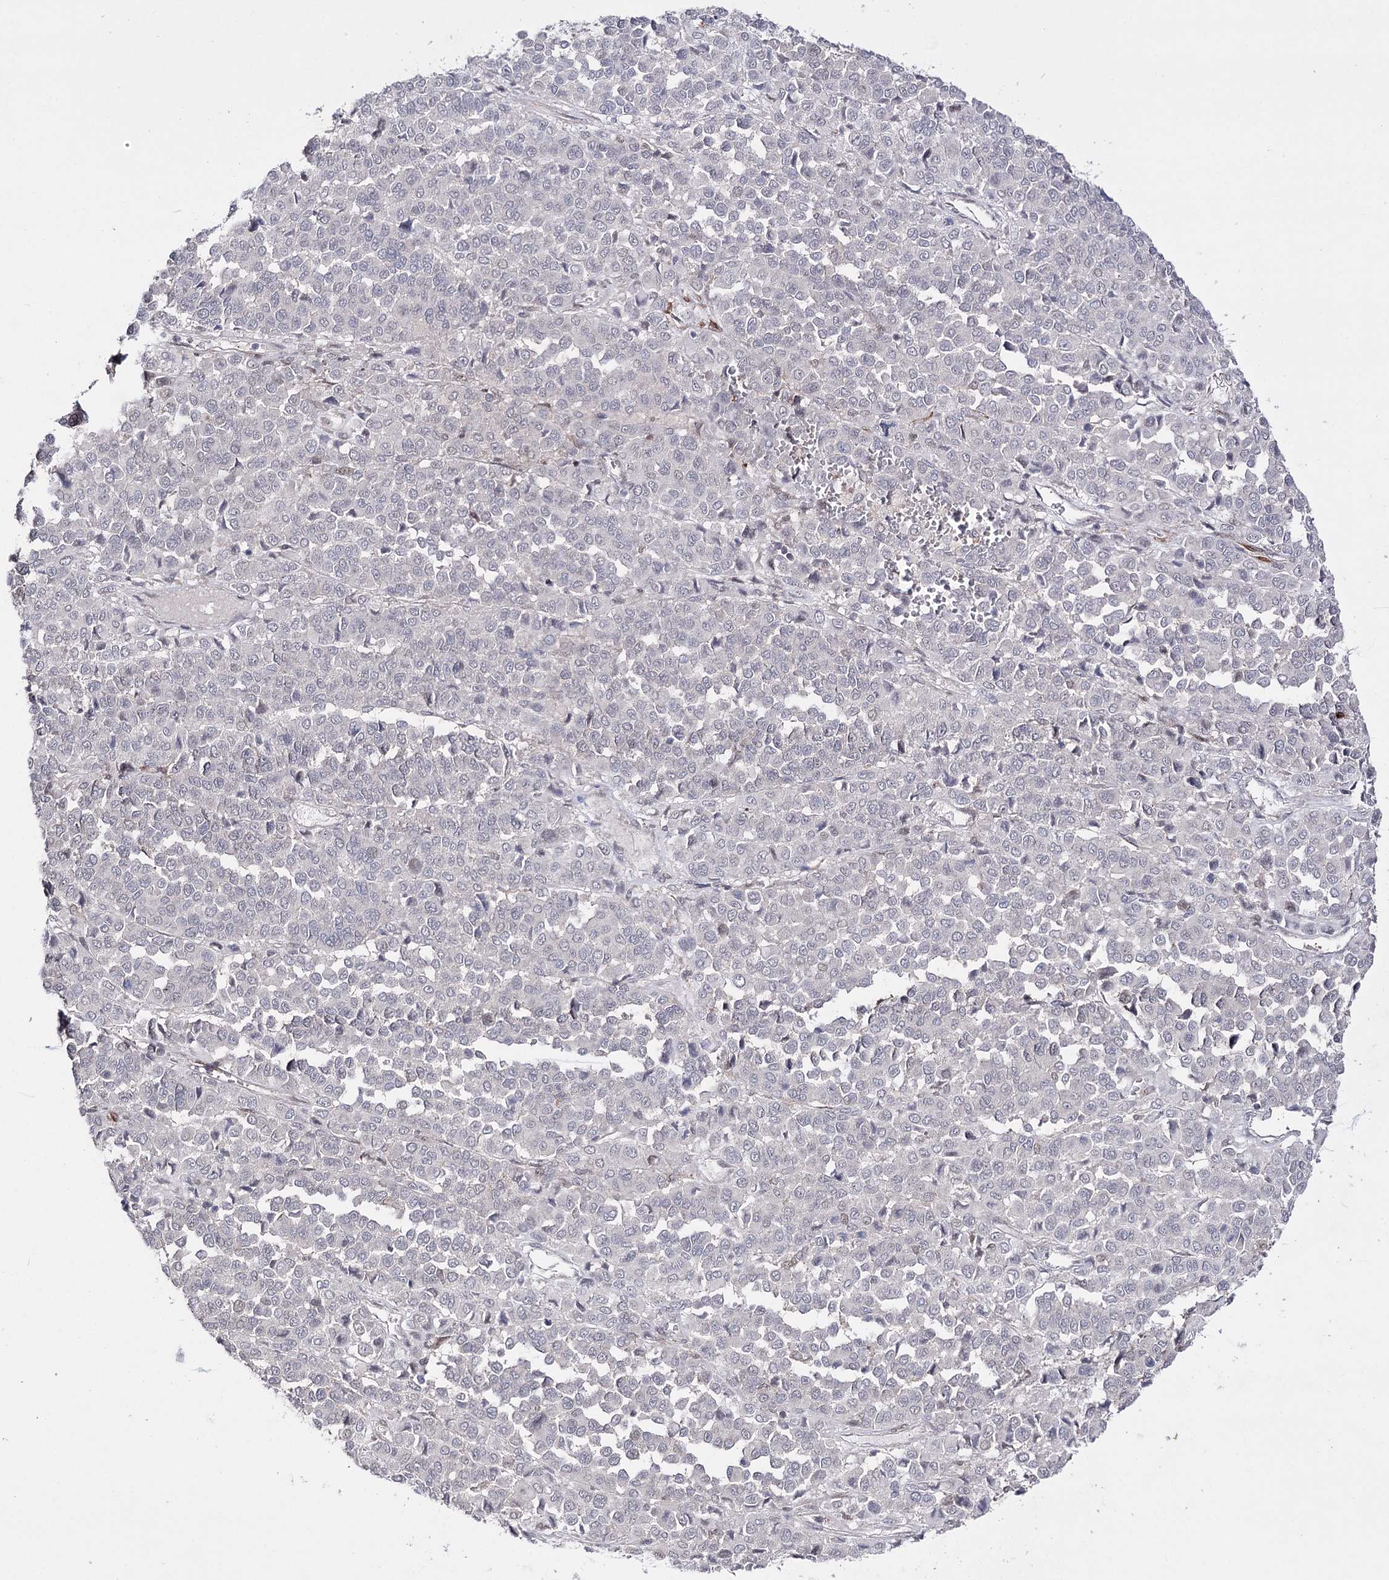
{"staining": {"intensity": "negative", "quantity": "none", "location": "none"}, "tissue": "melanoma", "cell_type": "Tumor cells", "image_type": "cancer", "snomed": [{"axis": "morphology", "description": "Malignant melanoma, Metastatic site"}, {"axis": "topography", "description": "Pancreas"}], "caption": "Melanoma was stained to show a protein in brown. There is no significant positivity in tumor cells.", "gene": "HSD11B2", "patient": {"sex": "female", "age": 30}}